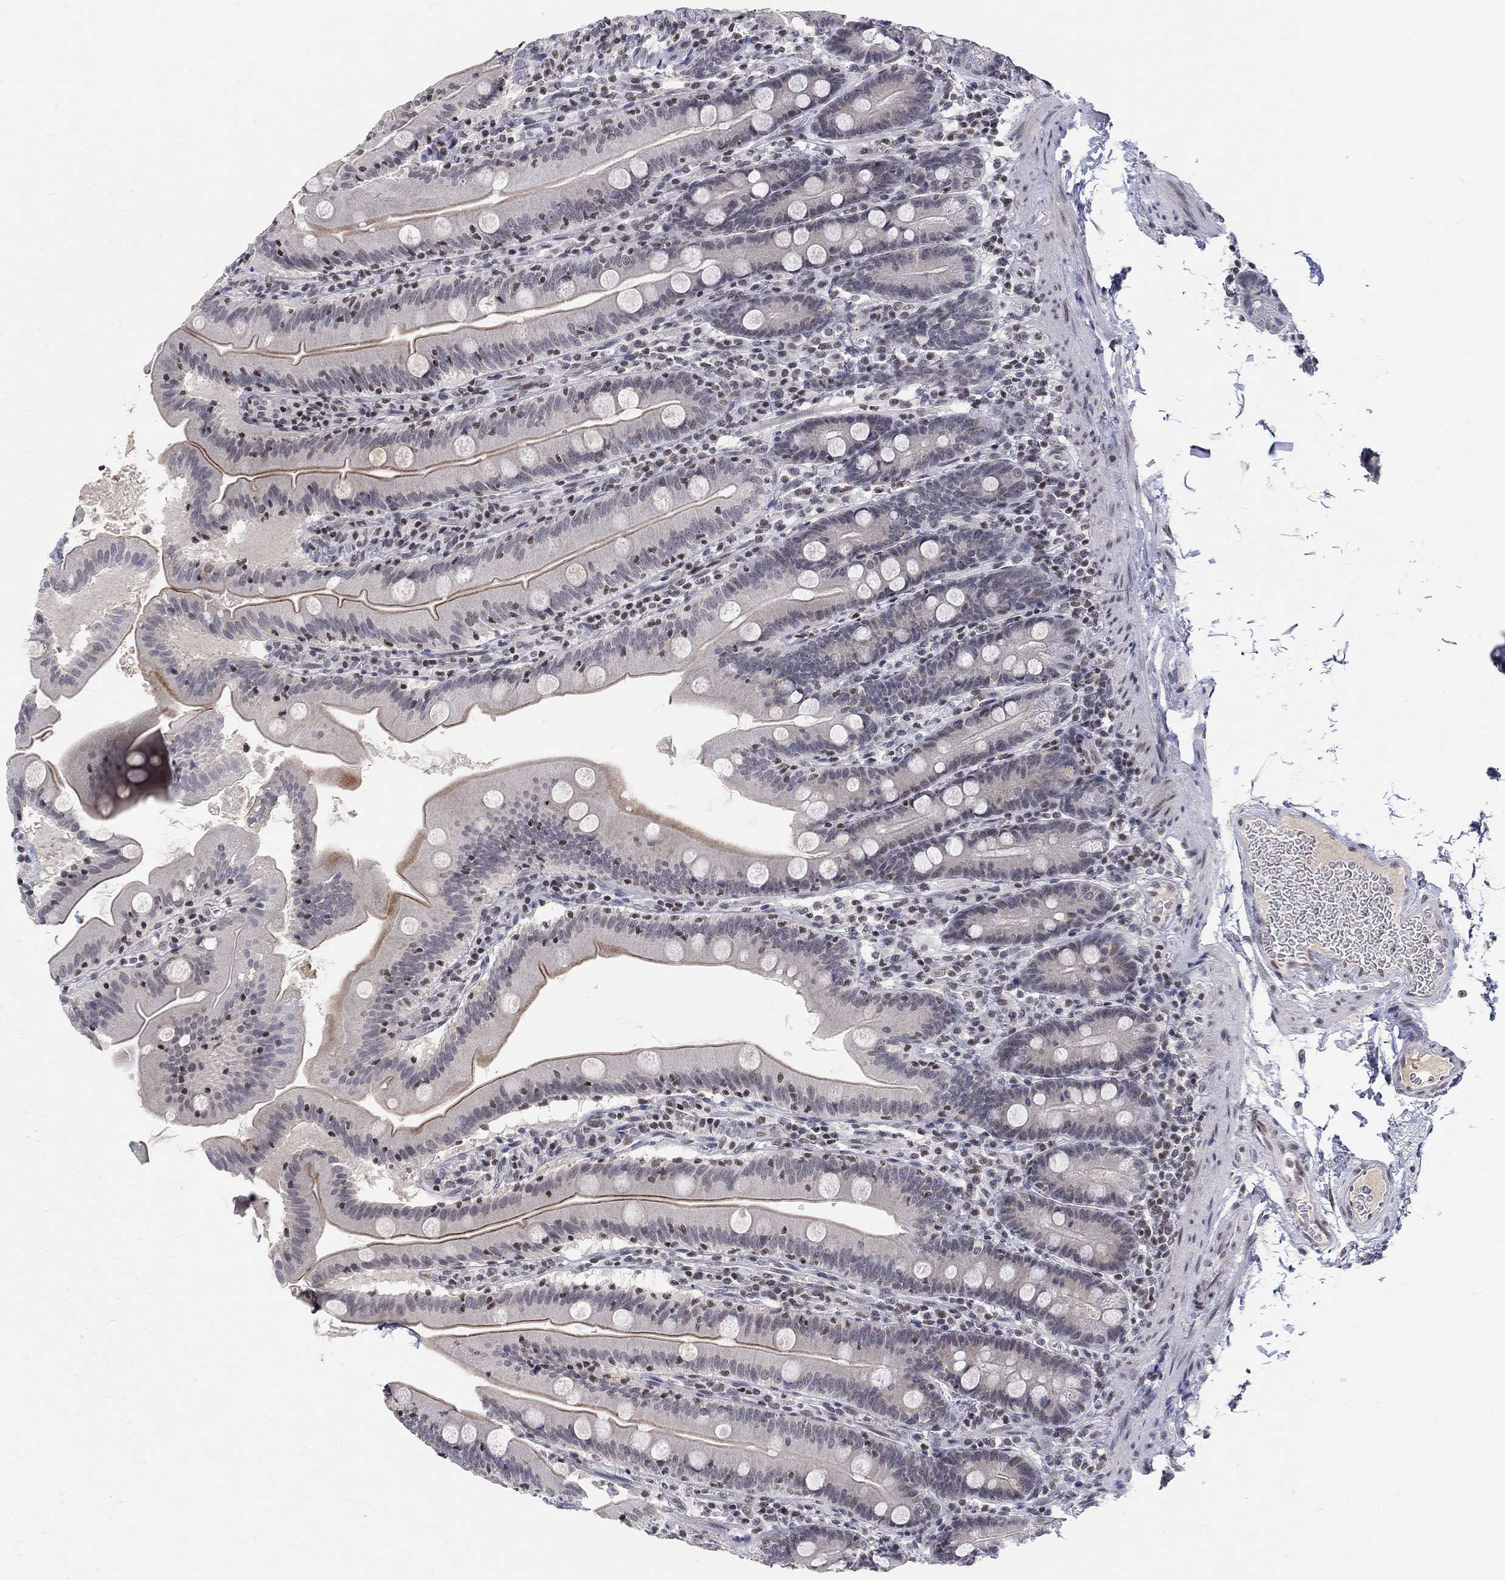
{"staining": {"intensity": "moderate", "quantity": ">75%", "location": "cytoplasmic/membranous"}, "tissue": "small intestine", "cell_type": "Glandular cells", "image_type": "normal", "snomed": [{"axis": "morphology", "description": "Normal tissue, NOS"}, {"axis": "topography", "description": "Small intestine"}], "caption": "Immunohistochemical staining of benign small intestine shows moderate cytoplasmic/membranous protein expression in about >75% of glandular cells. (Stains: DAB in brown, nuclei in blue, Microscopy: brightfield microscopy at high magnification).", "gene": "KLF12", "patient": {"sex": "male", "age": 37}}